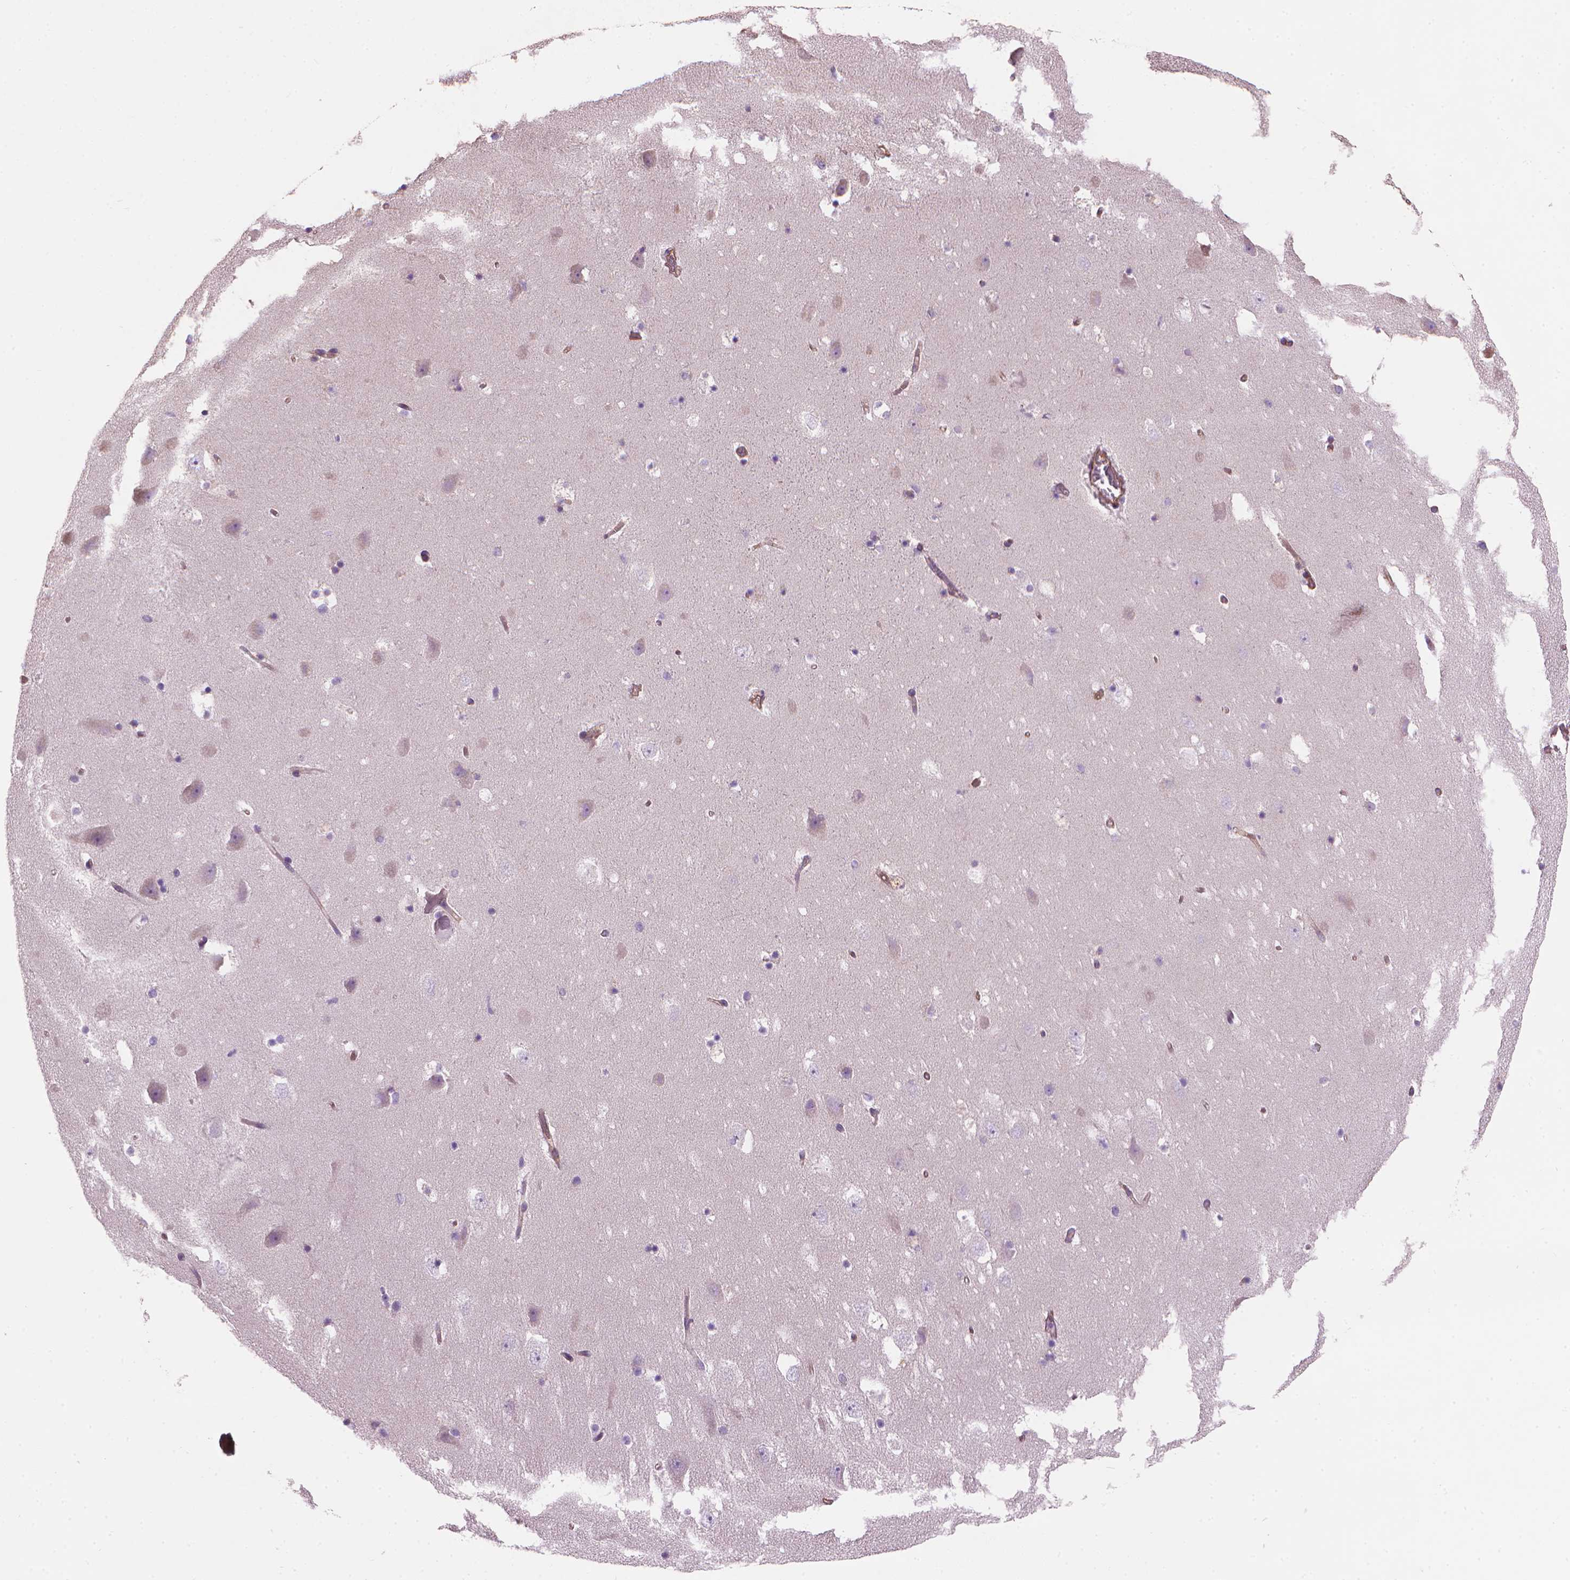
{"staining": {"intensity": "negative", "quantity": "none", "location": "none"}, "tissue": "hippocampus", "cell_type": "Glial cells", "image_type": "normal", "snomed": [{"axis": "morphology", "description": "Normal tissue, NOS"}, {"axis": "topography", "description": "Hippocampus"}], "caption": "Immunohistochemical staining of unremarkable human hippocampus exhibits no significant positivity in glial cells.", "gene": "TTC29", "patient": {"sex": "male", "age": 58}}